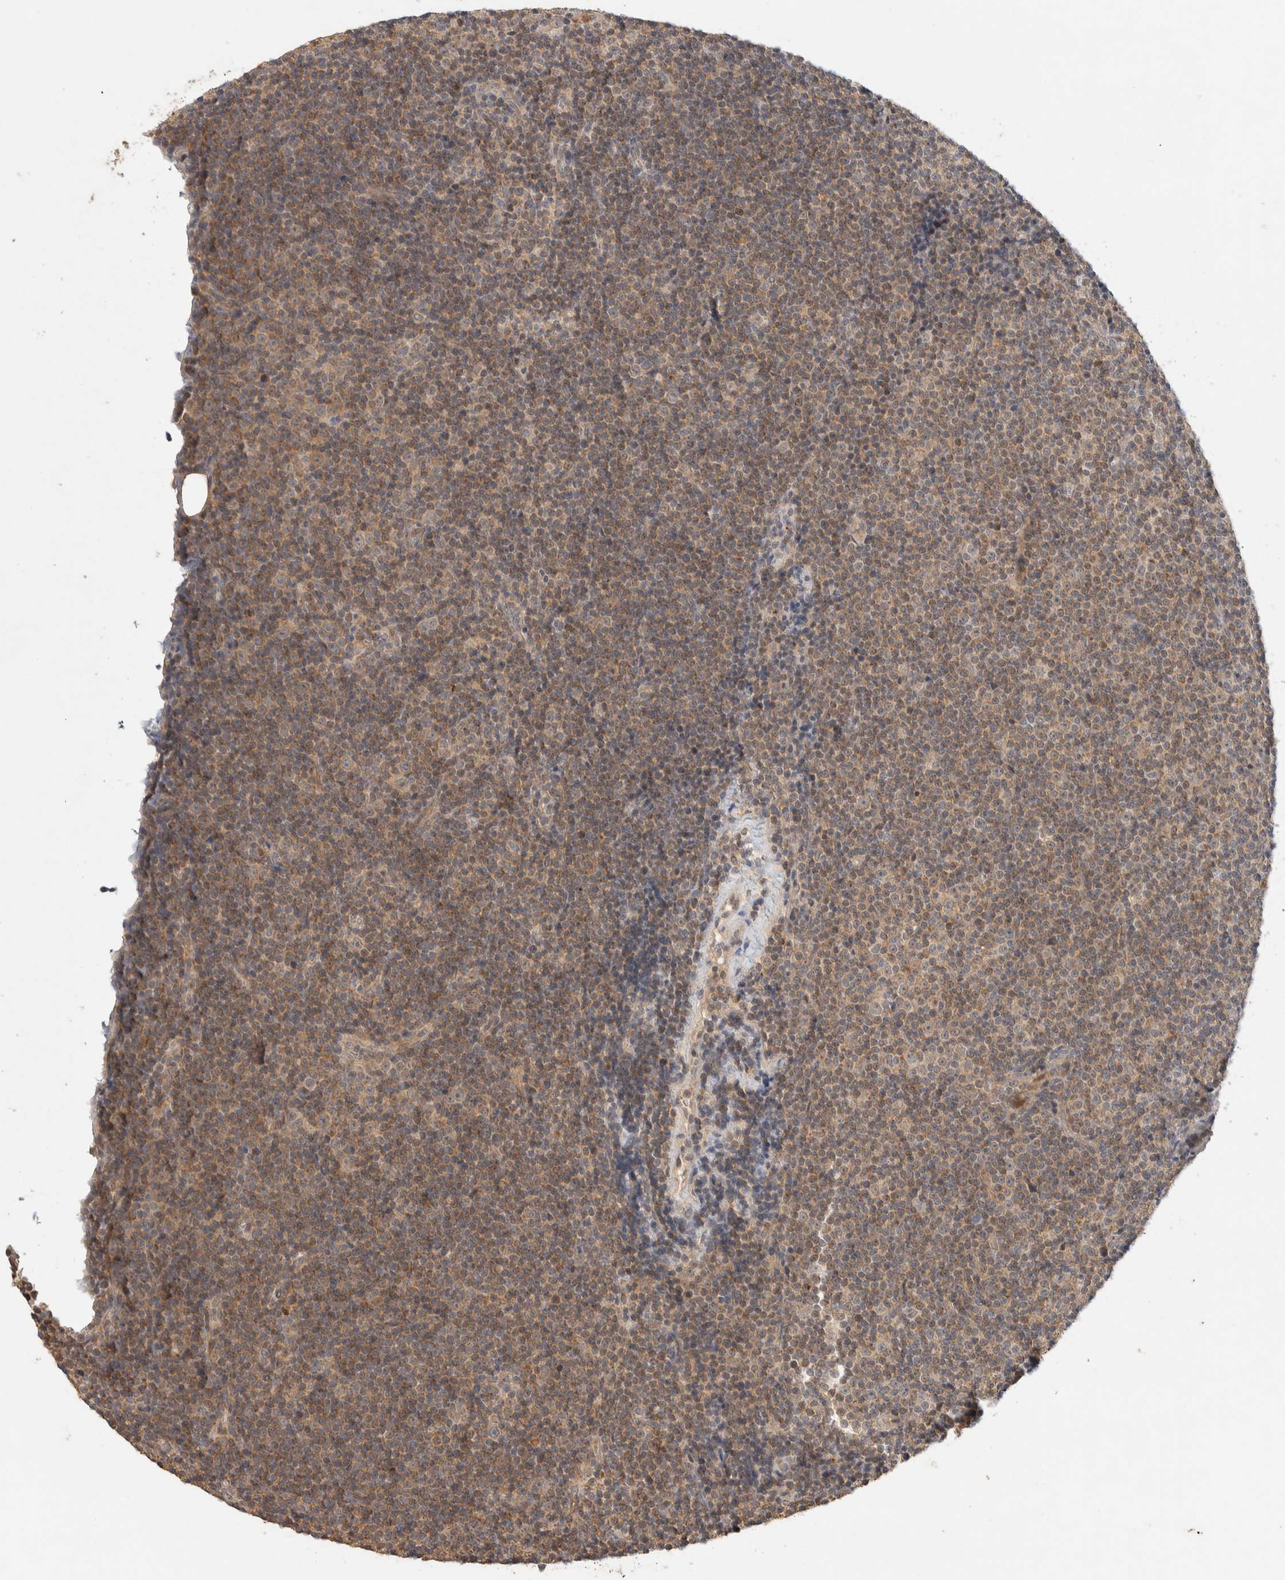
{"staining": {"intensity": "weak", "quantity": "25%-75%", "location": "cytoplasmic/membranous"}, "tissue": "lymphoma", "cell_type": "Tumor cells", "image_type": "cancer", "snomed": [{"axis": "morphology", "description": "Malignant lymphoma, non-Hodgkin's type, Low grade"}, {"axis": "topography", "description": "Lymph node"}], "caption": "Immunohistochemistry (IHC) micrograph of neoplastic tissue: low-grade malignant lymphoma, non-Hodgkin's type stained using IHC shows low levels of weak protein expression localized specifically in the cytoplasmic/membranous of tumor cells, appearing as a cytoplasmic/membranous brown color.", "gene": "ITPA", "patient": {"sex": "female", "age": 67}}